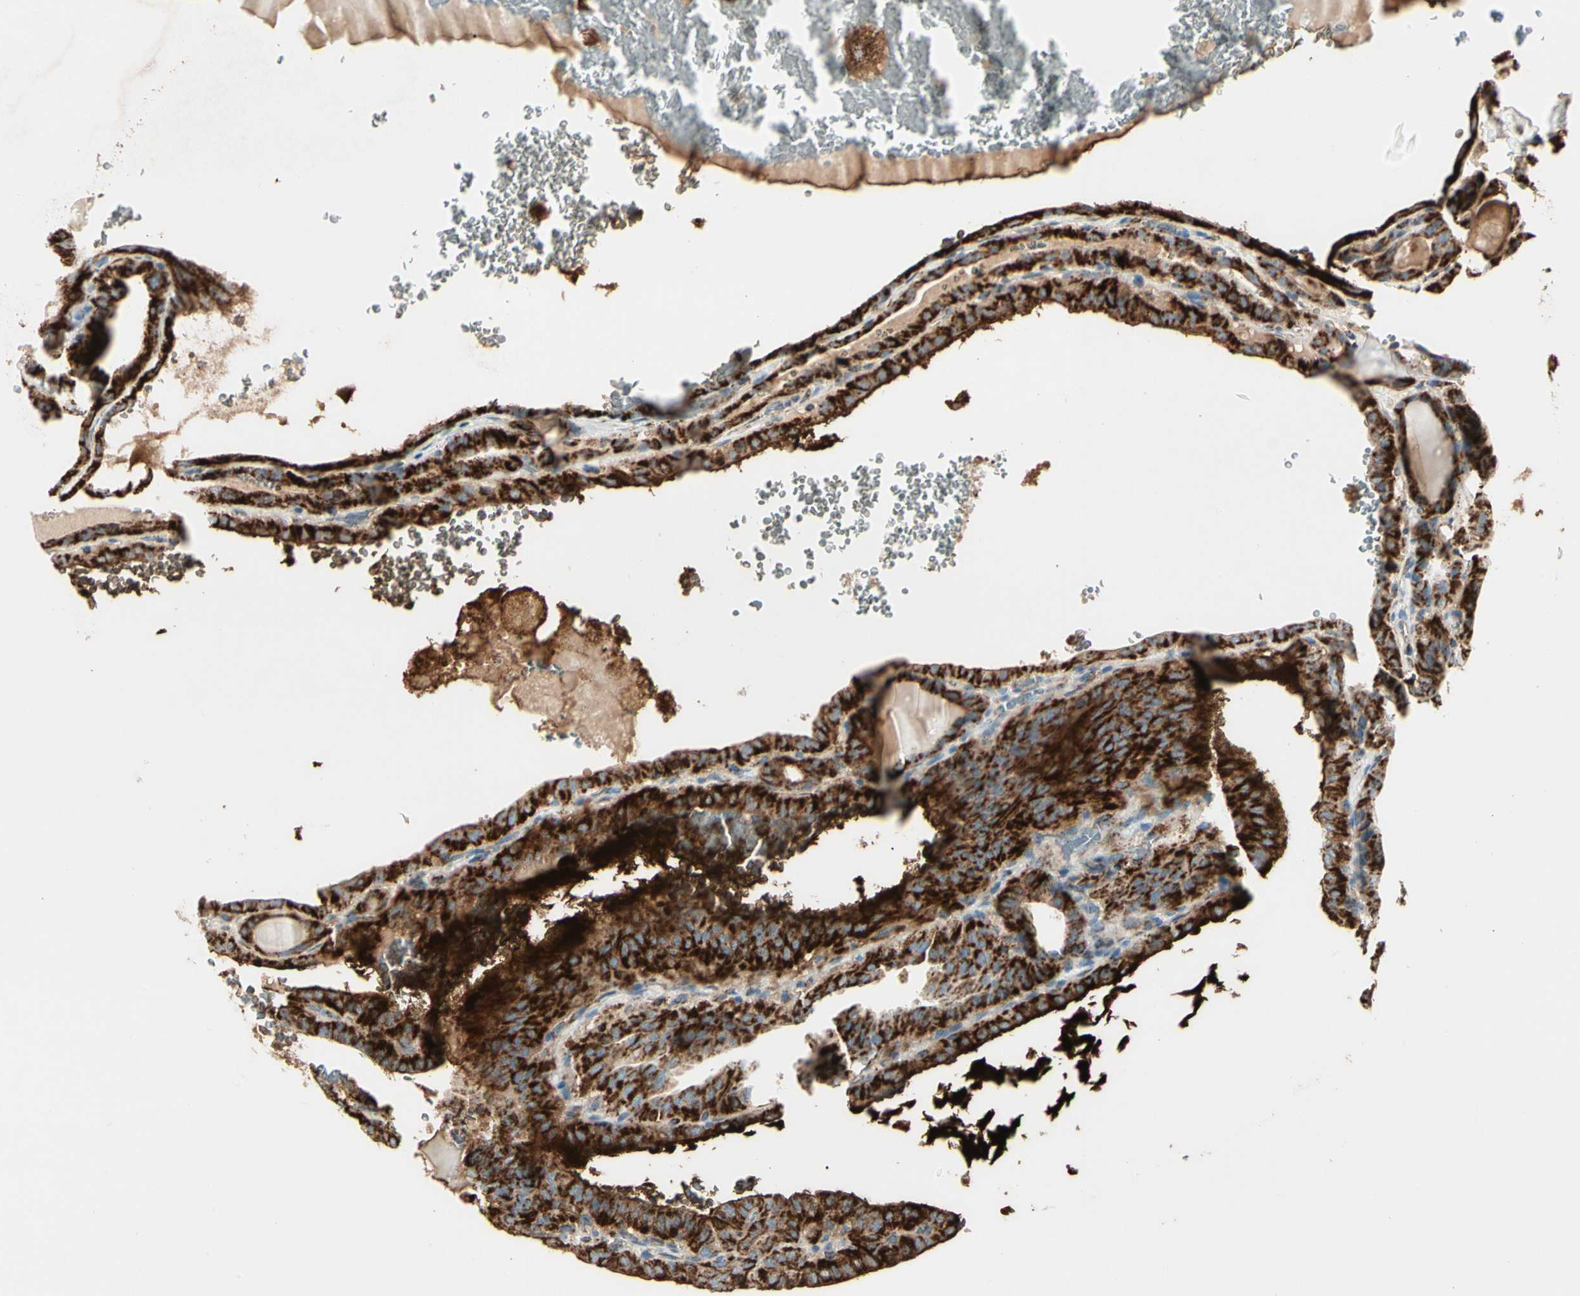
{"staining": {"intensity": "strong", "quantity": ">75%", "location": "cytoplasmic/membranous"}, "tissue": "thyroid cancer", "cell_type": "Tumor cells", "image_type": "cancer", "snomed": [{"axis": "morphology", "description": "Papillary adenocarcinoma, NOS"}, {"axis": "topography", "description": "Thyroid gland"}], "caption": "Thyroid cancer was stained to show a protein in brown. There is high levels of strong cytoplasmic/membranous expression in approximately >75% of tumor cells.", "gene": "ME2", "patient": {"sex": "male", "age": 77}}